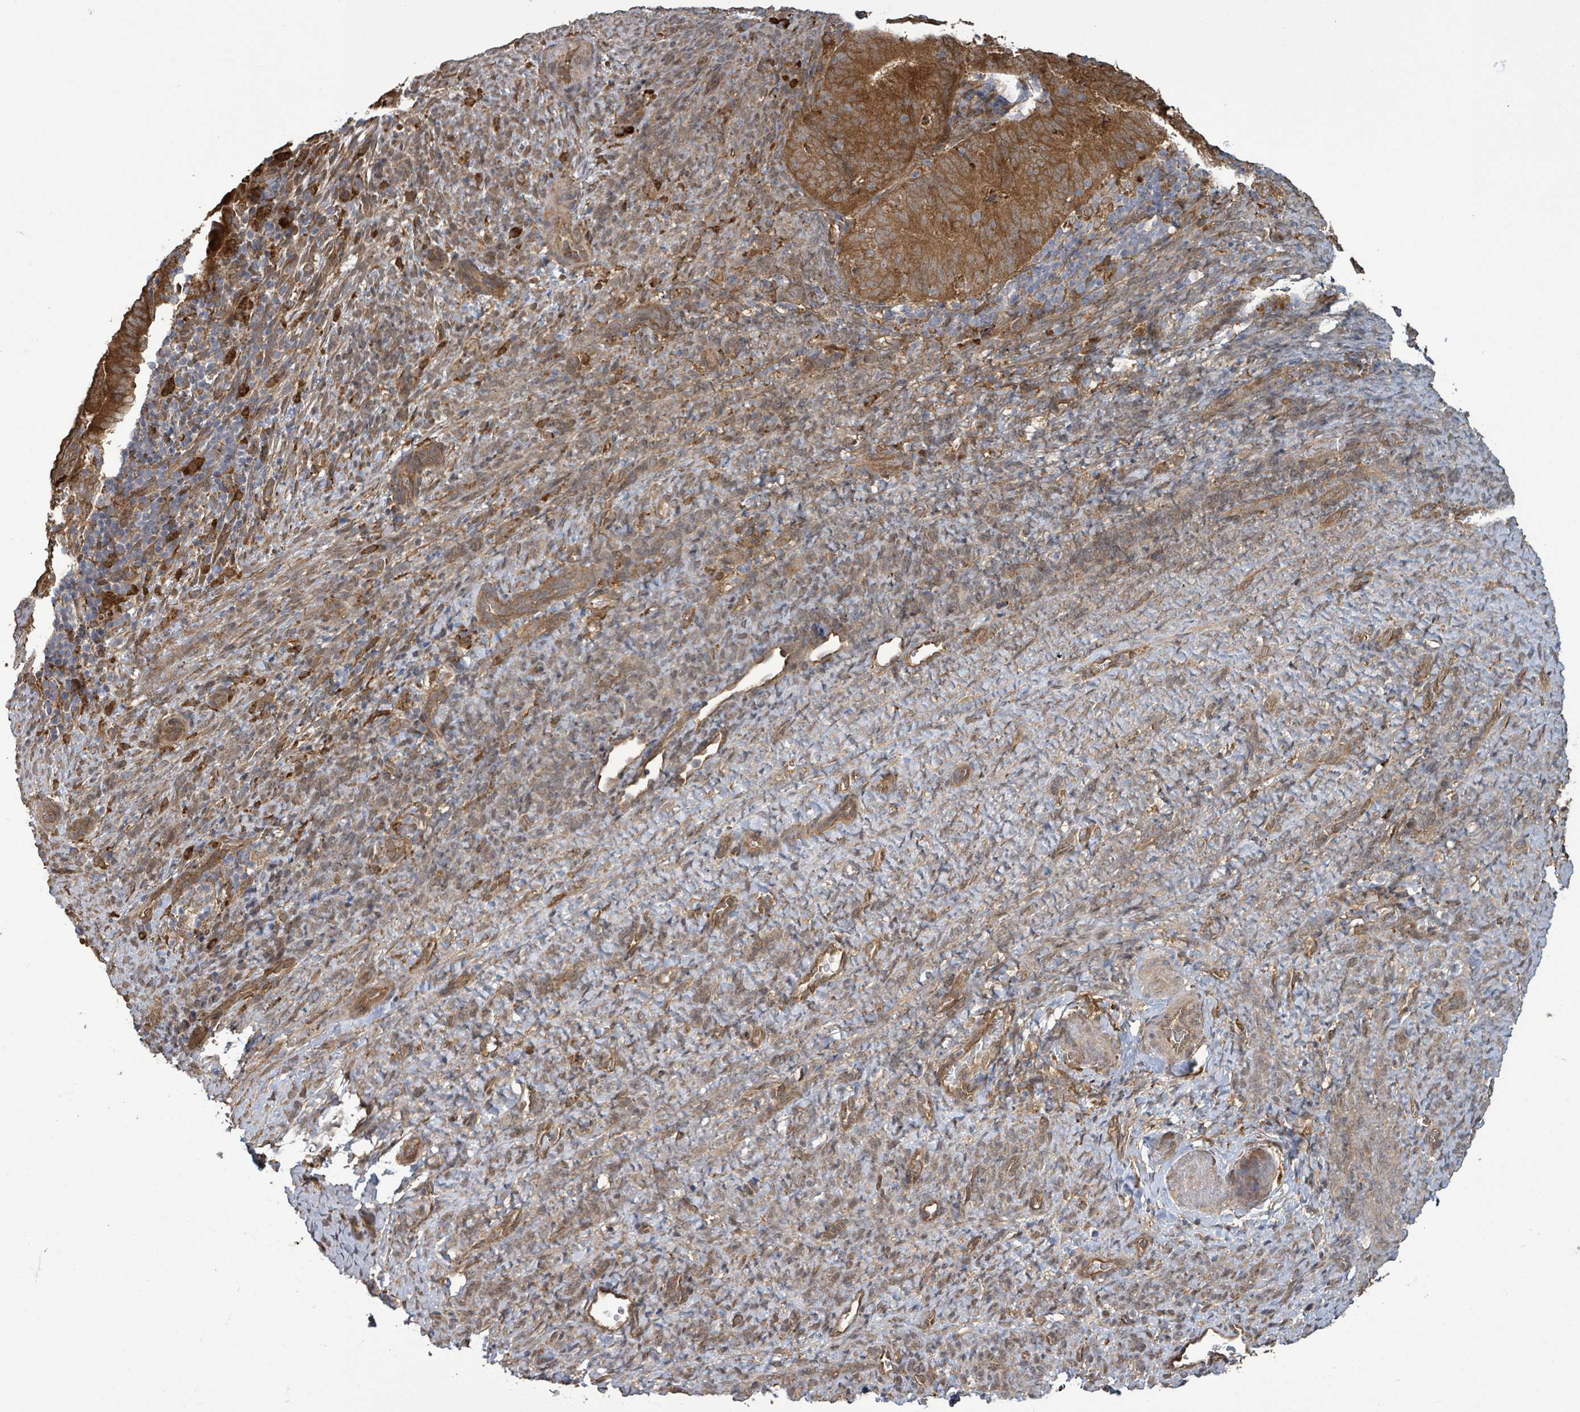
{"staining": {"intensity": "strong", "quantity": ">75%", "location": "cytoplasmic/membranous"}, "tissue": "endometrial cancer", "cell_type": "Tumor cells", "image_type": "cancer", "snomed": [{"axis": "morphology", "description": "Adenocarcinoma, NOS"}, {"axis": "topography", "description": "Endometrium"}], "caption": "Strong cytoplasmic/membranous protein expression is present in approximately >75% of tumor cells in endometrial cancer. (DAB IHC, brown staining for protein, blue staining for nuclei).", "gene": "ARPIN", "patient": {"sex": "female", "age": 70}}